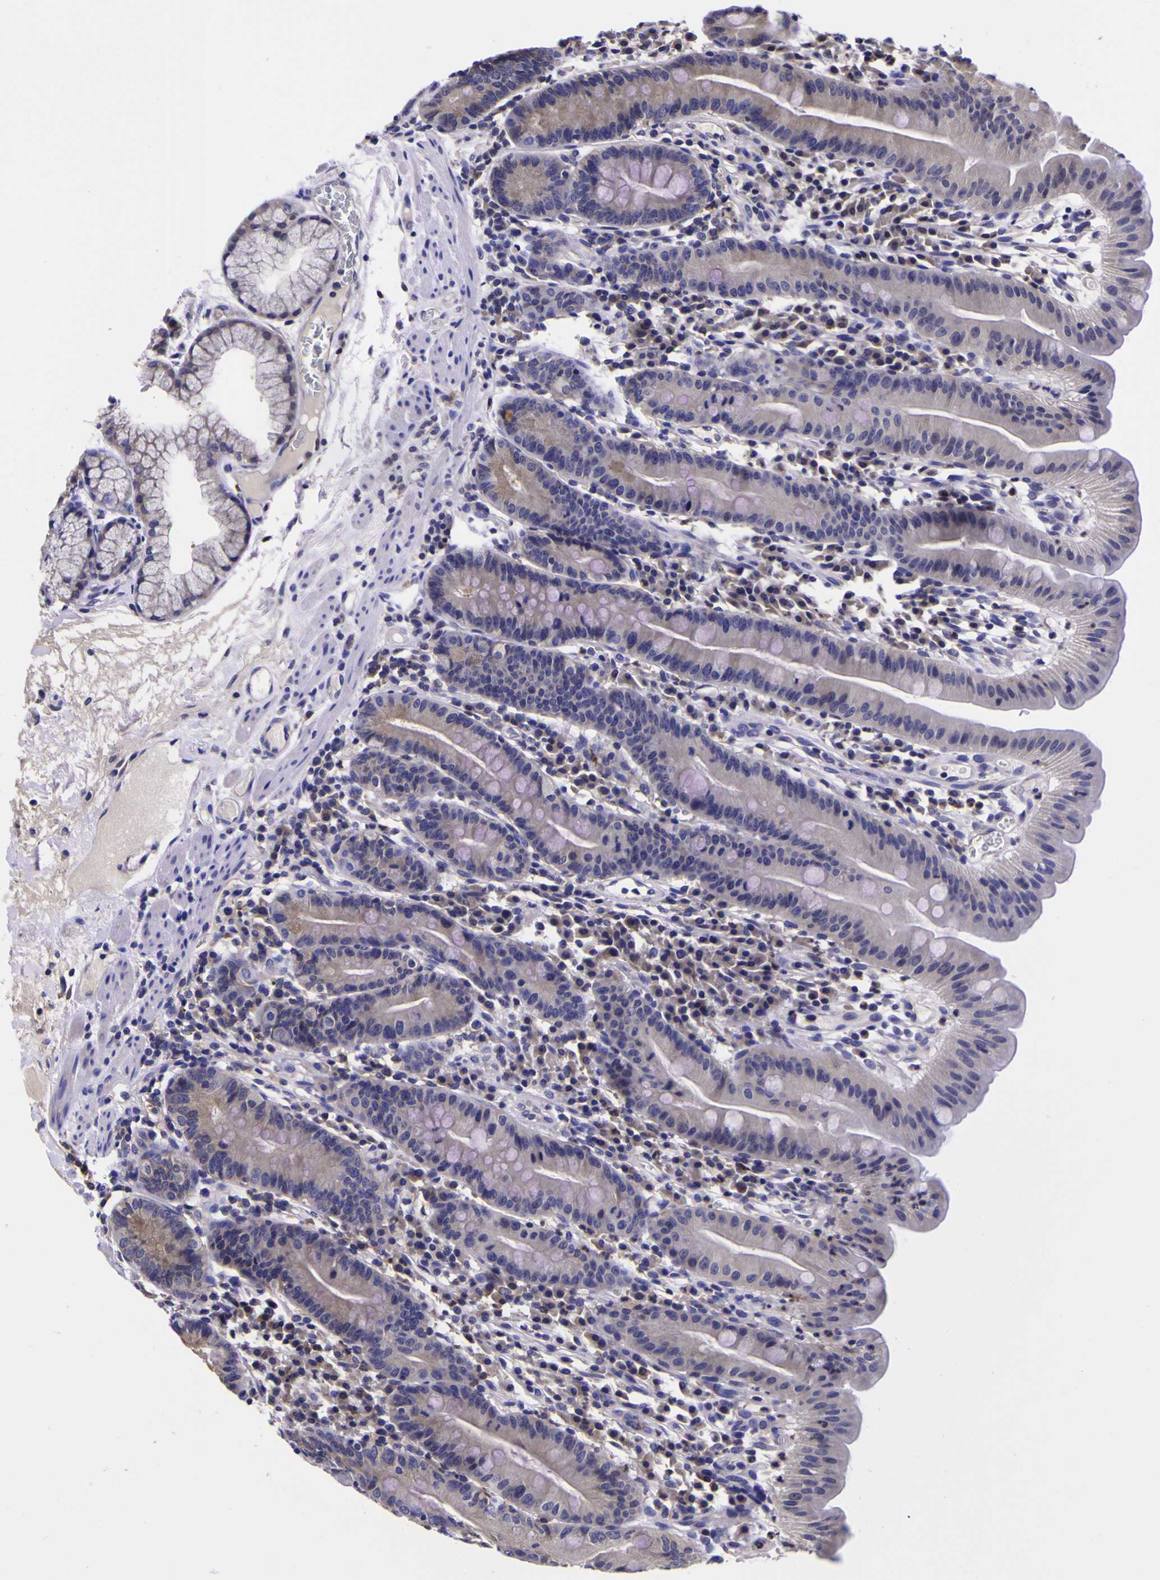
{"staining": {"intensity": "weak", "quantity": "<25%", "location": "cytoplasmic/membranous"}, "tissue": "duodenum", "cell_type": "Glandular cells", "image_type": "normal", "snomed": [{"axis": "morphology", "description": "Normal tissue, NOS"}, {"axis": "topography", "description": "Duodenum"}], "caption": "Immunohistochemistry (IHC) micrograph of benign duodenum stained for a protein (brown), which demonstrates no expression in glandular cells. (DAB immunohistochemistry, high magnification).", "gene": "MAPK14", "patient": {"sex": "male", "age": 50}}